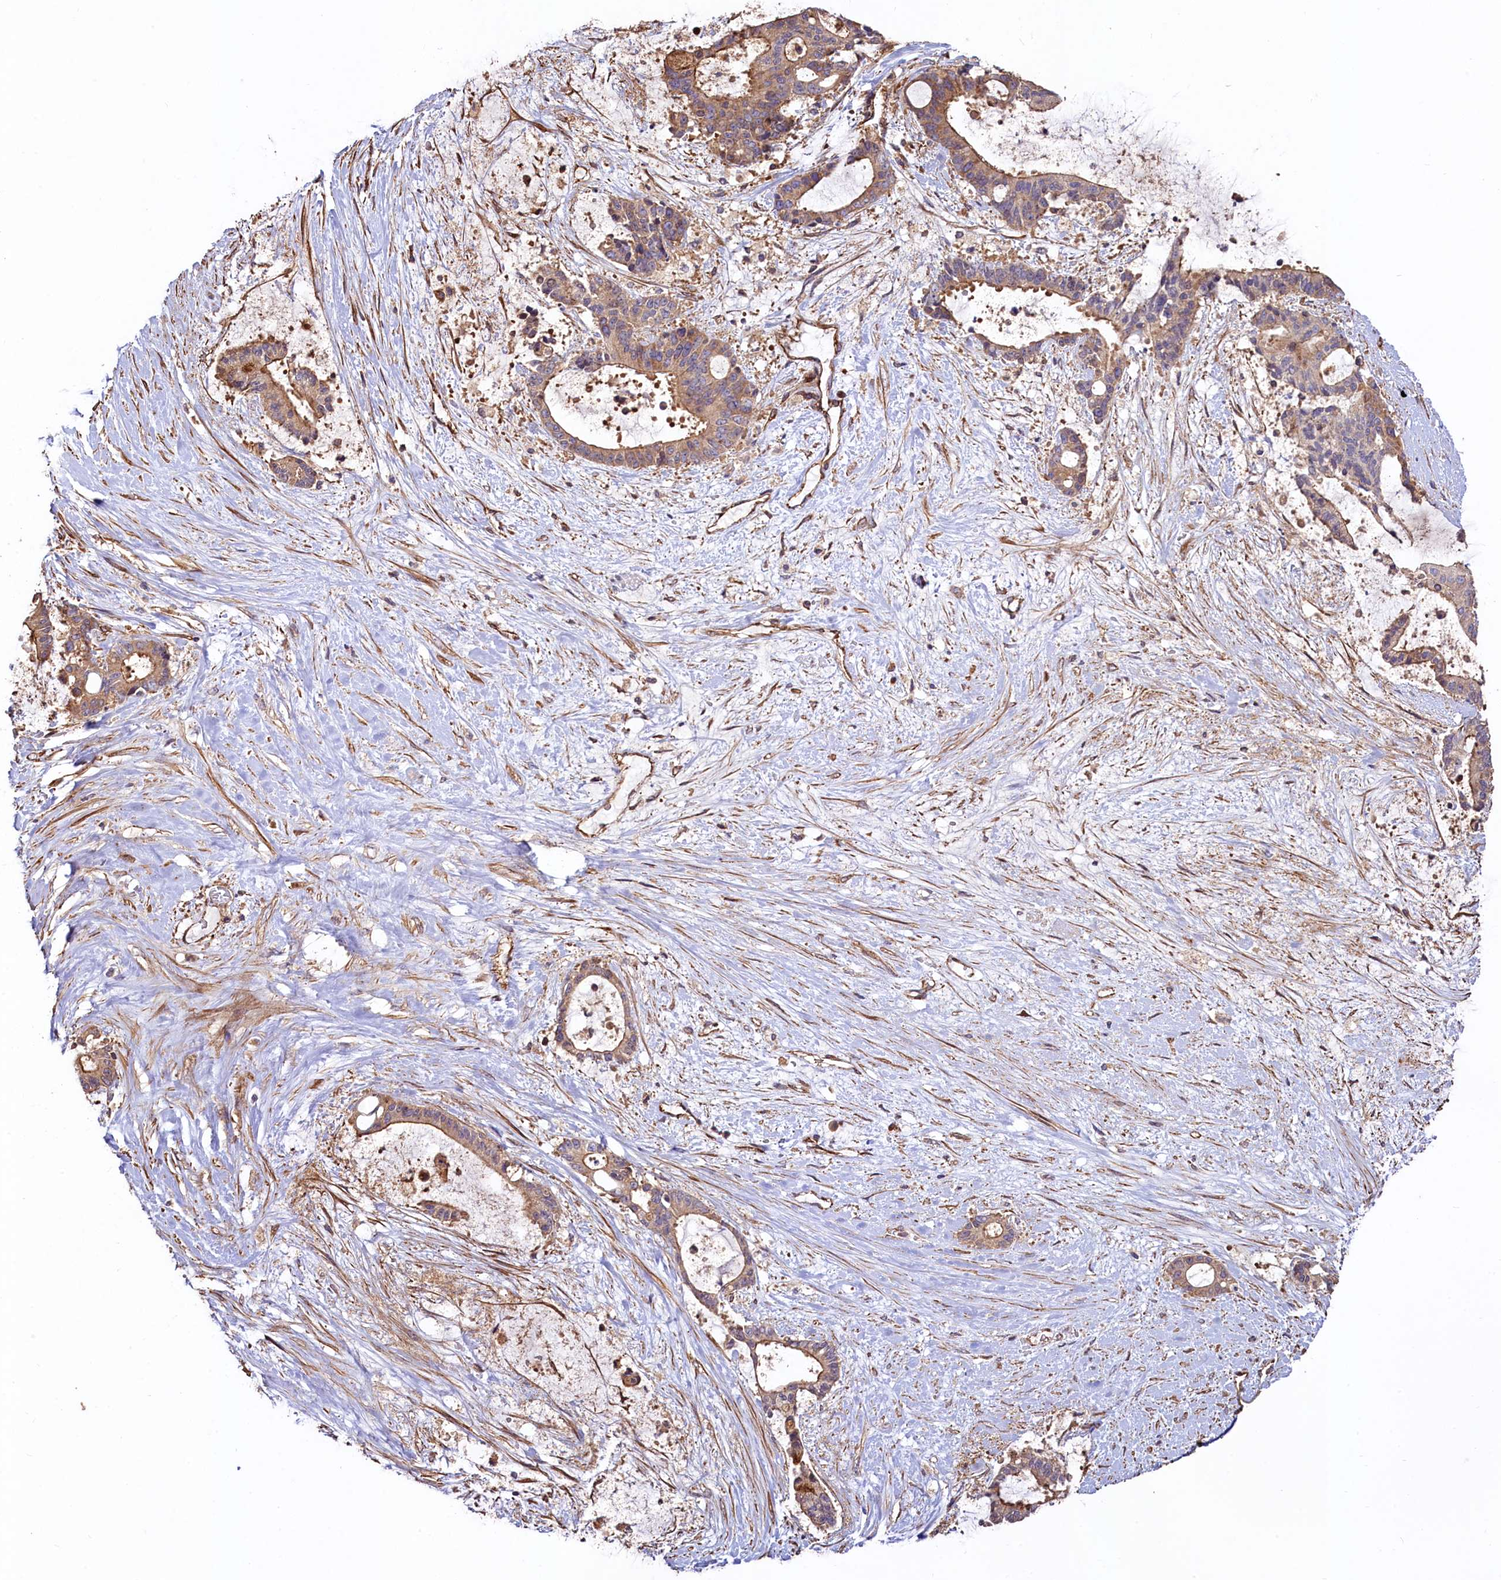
{"staining": {"intensity": "moderate", "quantity": ">75%", "location": "cytoplasmic/membranous"}, "tissue": "liver cancer", "cell_type": "Tumor cells", "image_type": "cancer", "snomed": [{"axis": "morphology", "description": "Normal tissue, NOS"}, {"axis": "morphology", "description": "Cholangiocarcinoma"}, {"axis": "topography", "description": "Liver"}, {"axis": "topography", "description": "Peripheral nerve tissue"}], "caption": "Tumor cells demonstrate medium levels of moderate cytoplasmic/membranous staining in about >75% of cells in human liver cholangiocarcinoma.", "gene": "KLHDC4", "patient": {"sex": "female", "age": 73}}